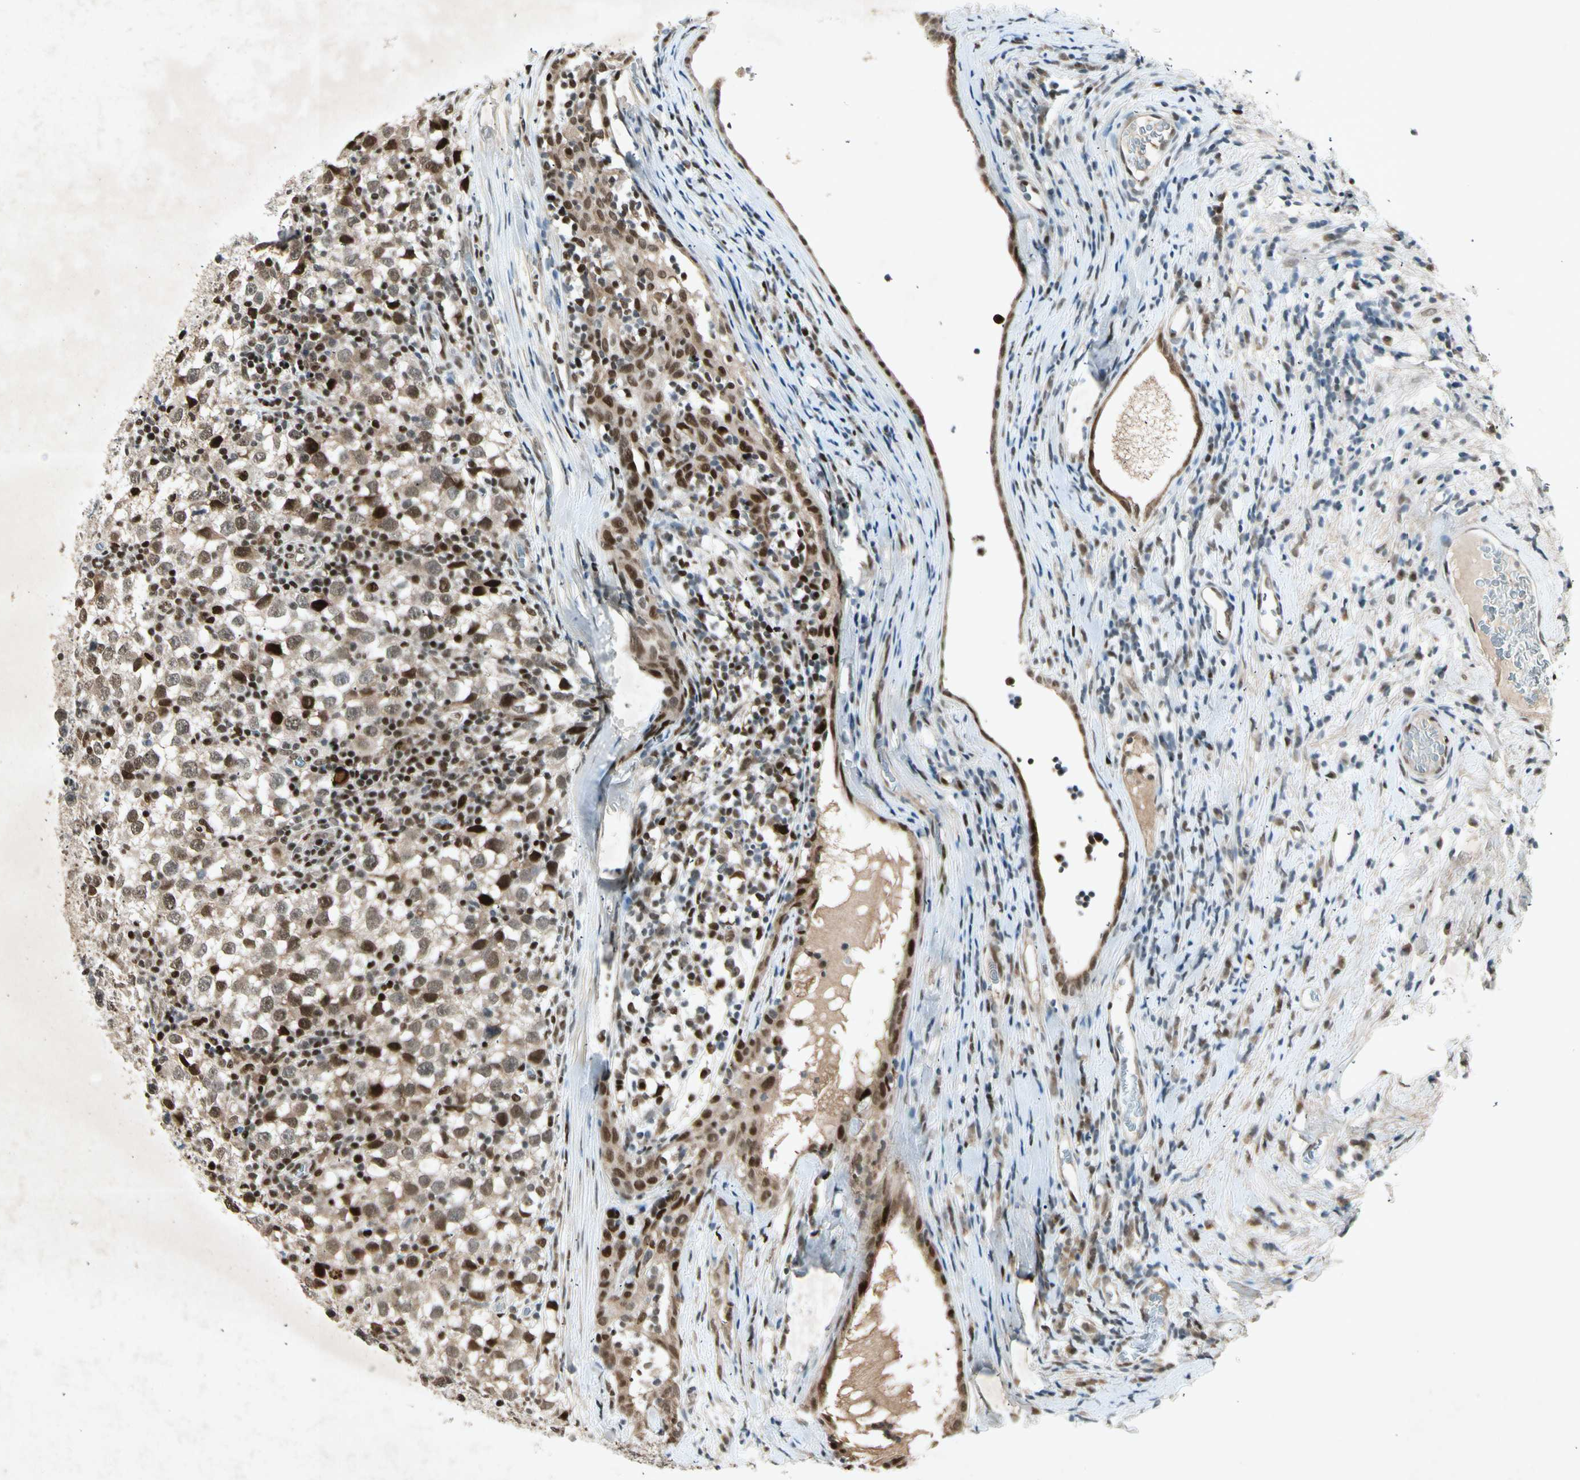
{"staining": {"intensity": "strong", "quantity": ">75%", "location": "nuclear"}, "tissue": "testis cancer", "cell_type": "Tumor cells", "image_type": "cancer", "snomed": [{"axis": "morphology", "description": "Seminoma, NOS"}, {"axis": "topography", "description": "Testis"}], "caption": "Testis cancer stained with immunohistochemistry (IHC) reveals strong nuclear expression in approximately >75% of tumor cells.", "gene": "RNF43", "patient": {"sex": "male", "age": 65}}